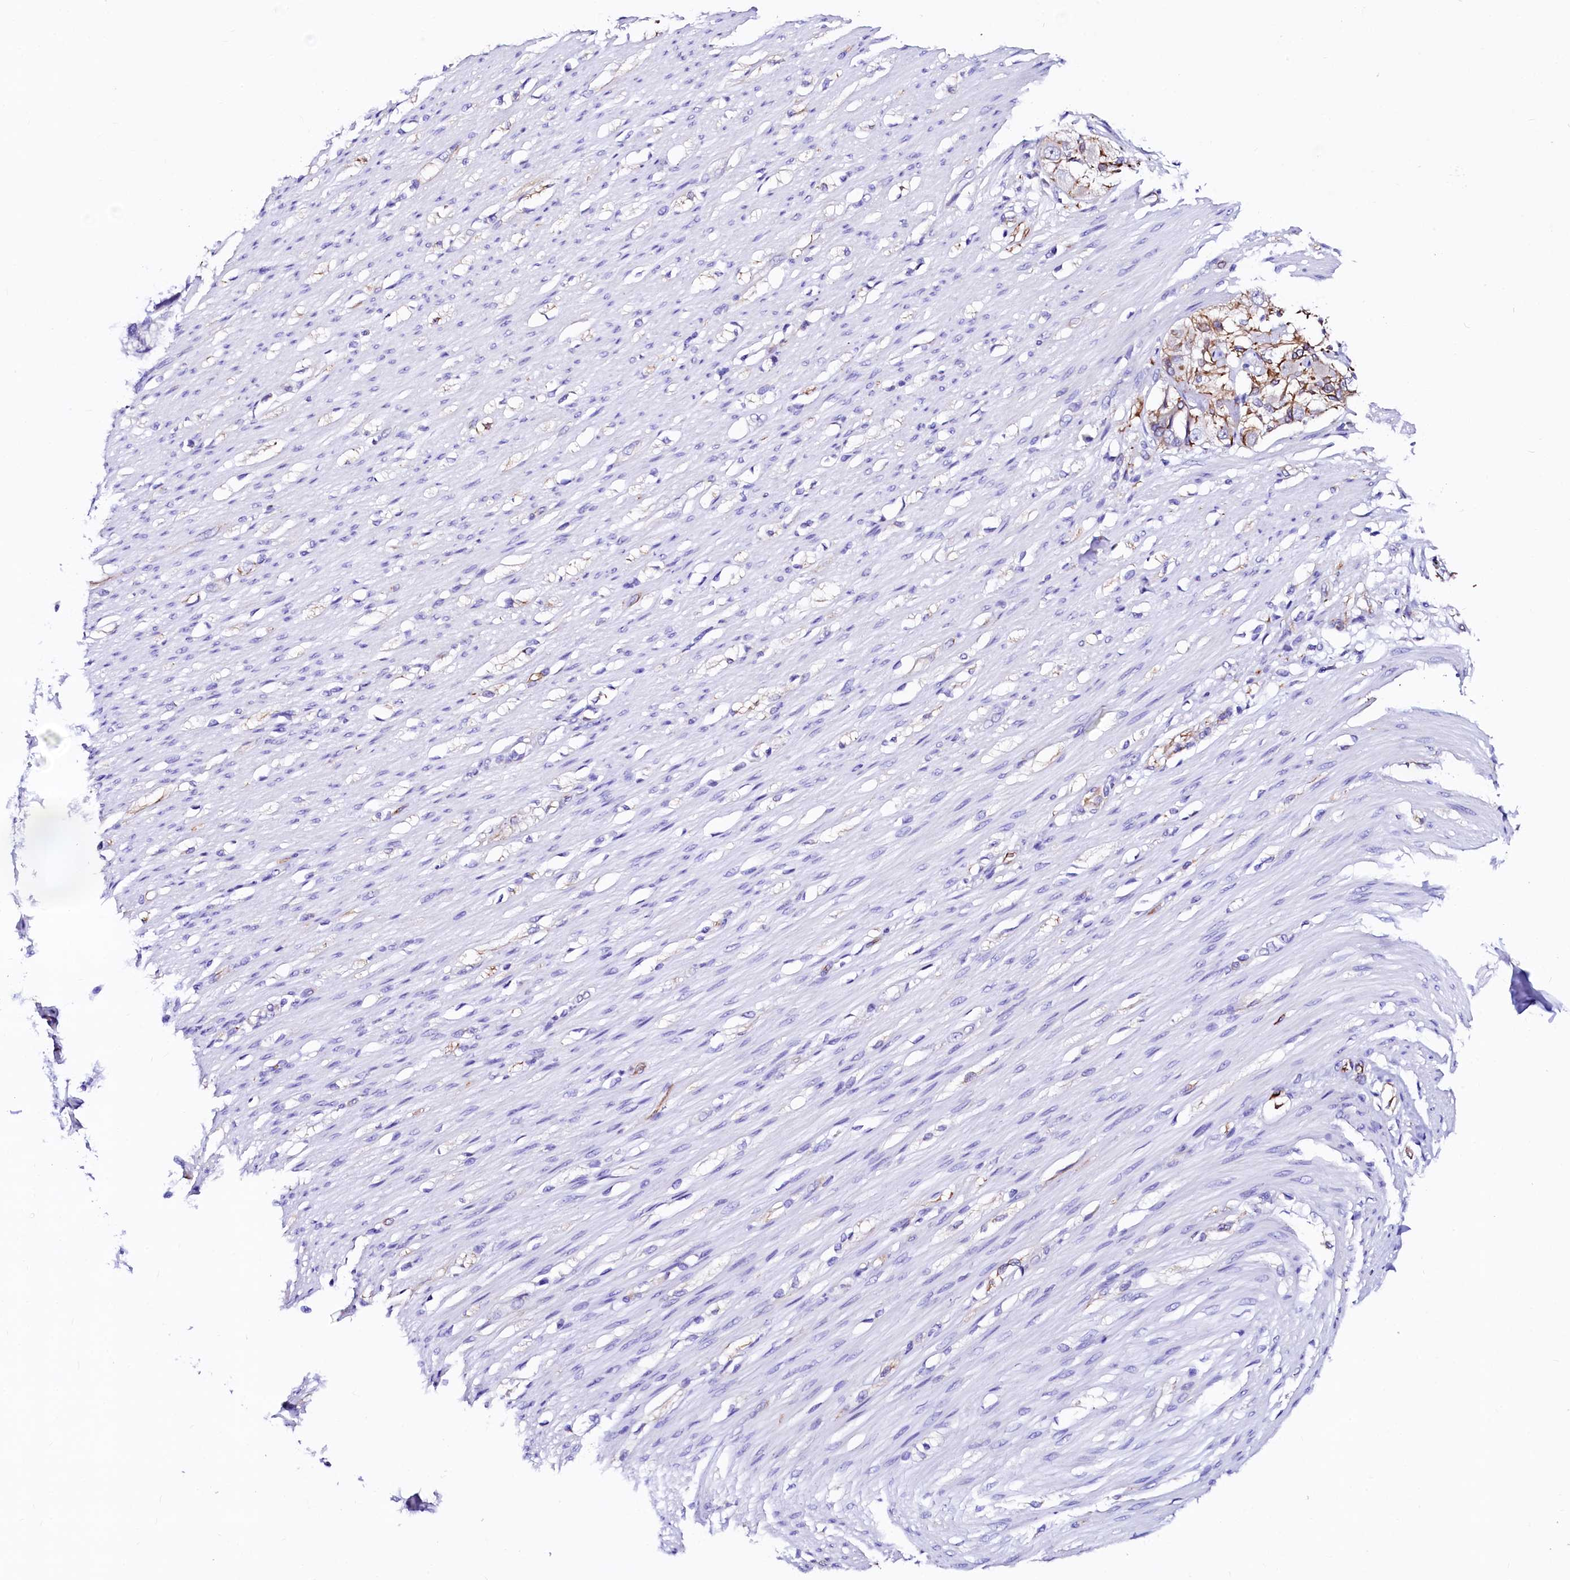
{"staining": {"intensity": "negative", "quantity": "none", "location": "none"}, "tissue": "smooth muscle", "cell_type": "Smooth muscle cells", "image_type": "normal", "snomed": [{"axis": "morphology", "description": "Normal tissue, NOS"}, {"axis": "morphology", "description": "Adenocarcinoma, NOS"}, {"axis": "topography", "description": "Colon"}, {"axis": "topography", "description": "Peripheral nerve tissue"}], "caption": "Human smooth muscle stained for a protein using IHC shows no expression in smooth muscle cells.", "gene": "SFR1", "patient": {"sex": "male", "age": 14}}